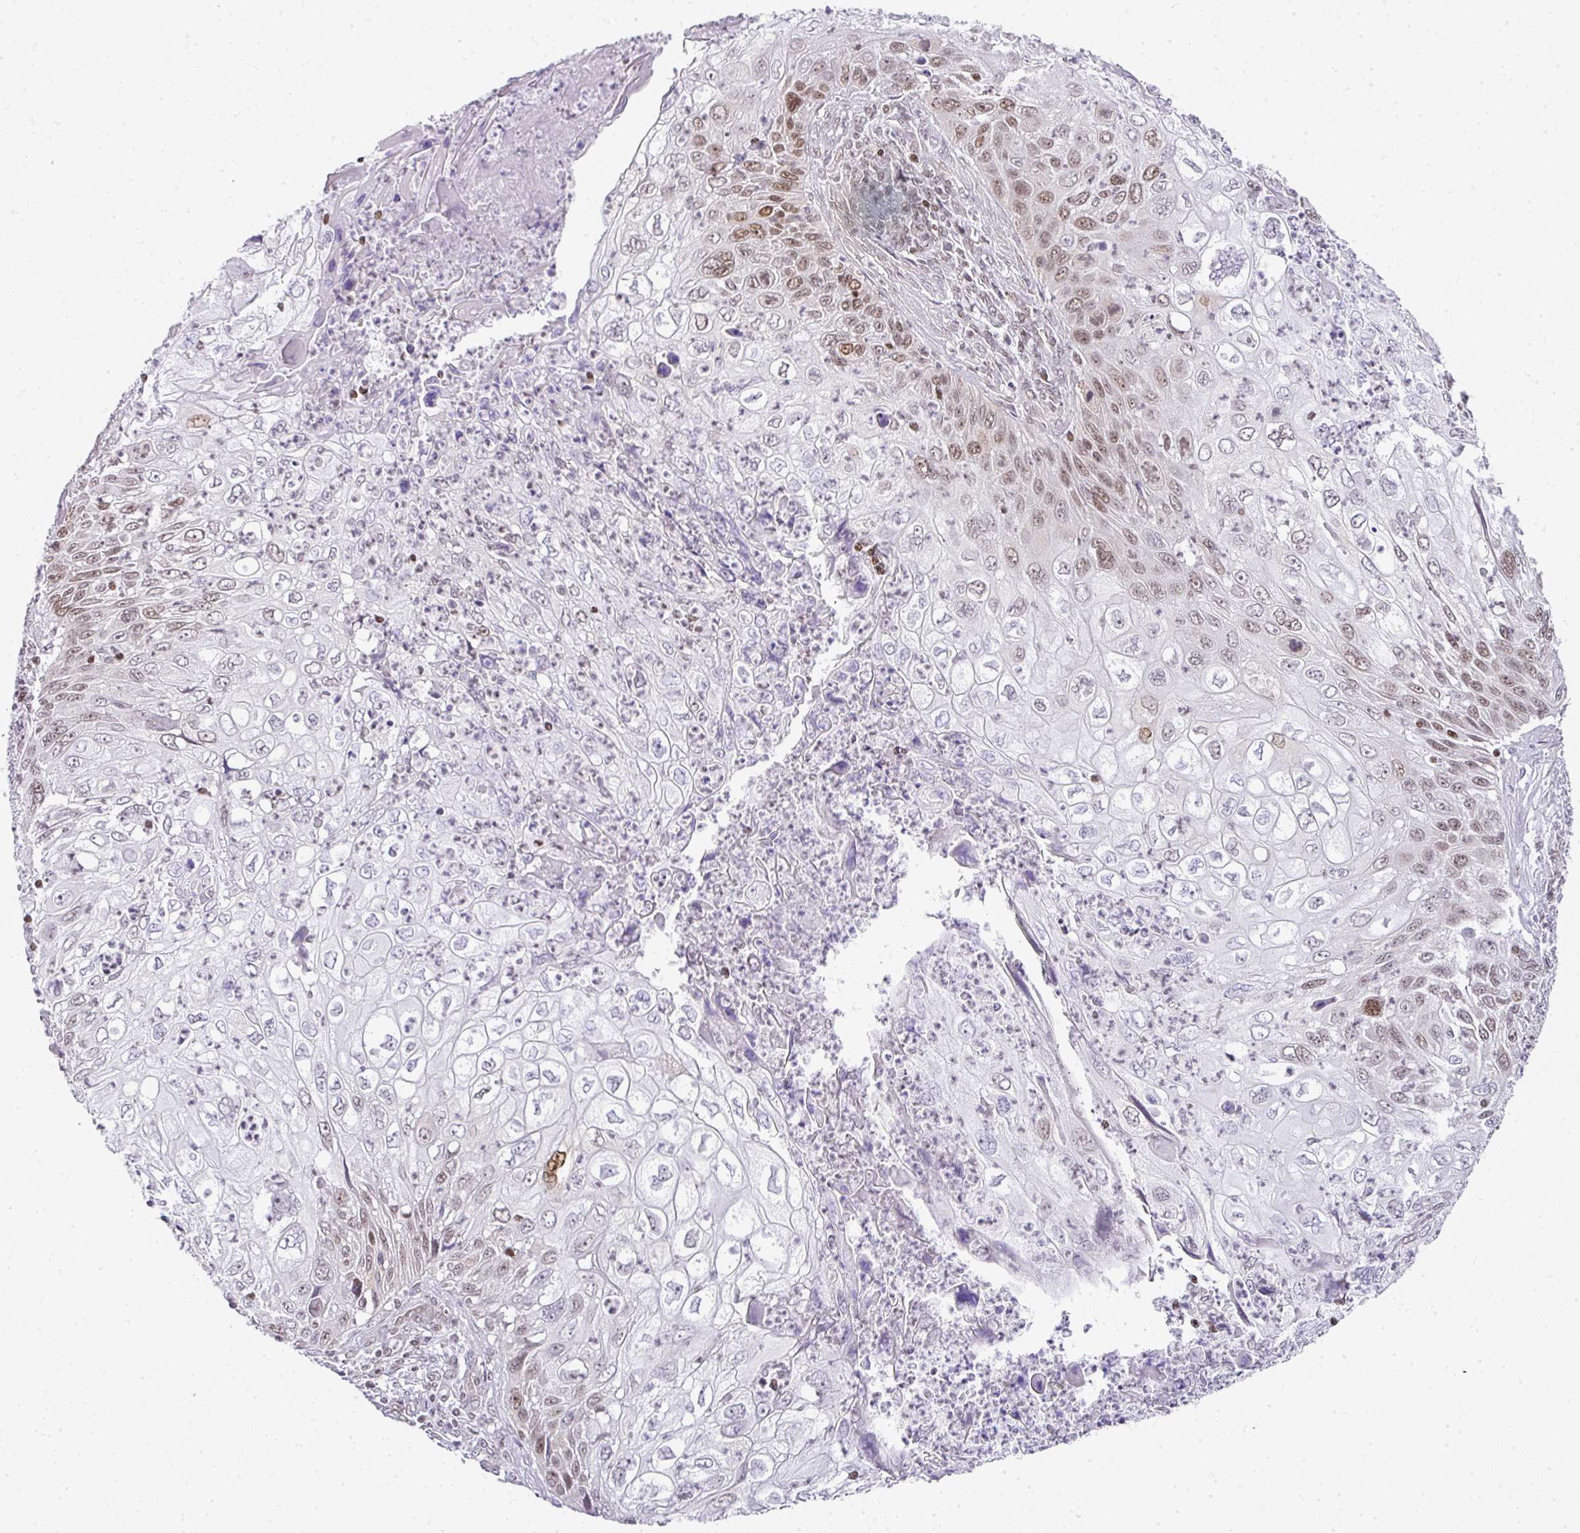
{"staining": {"intensity": "moderate", "quantity": "<25%", "location": "nuclear"}, "tissue": "cervical cancer", "cell_type": "Tumor cells", "image_type": "cancer", "snomed": [{"axis": "morphology", "description": "Squamous cell carcinoma, NOS"}, {"axis": "topography", "description": "Cervix"}], "caption": "Protein expression analysis of human cervical cancer (squamous cell carcinoma) reveals moderate nuclear expression in approximately <25% of tumor cells.", "gene": "FAM32A", "patient": {"sex": "female", "age": 70}}